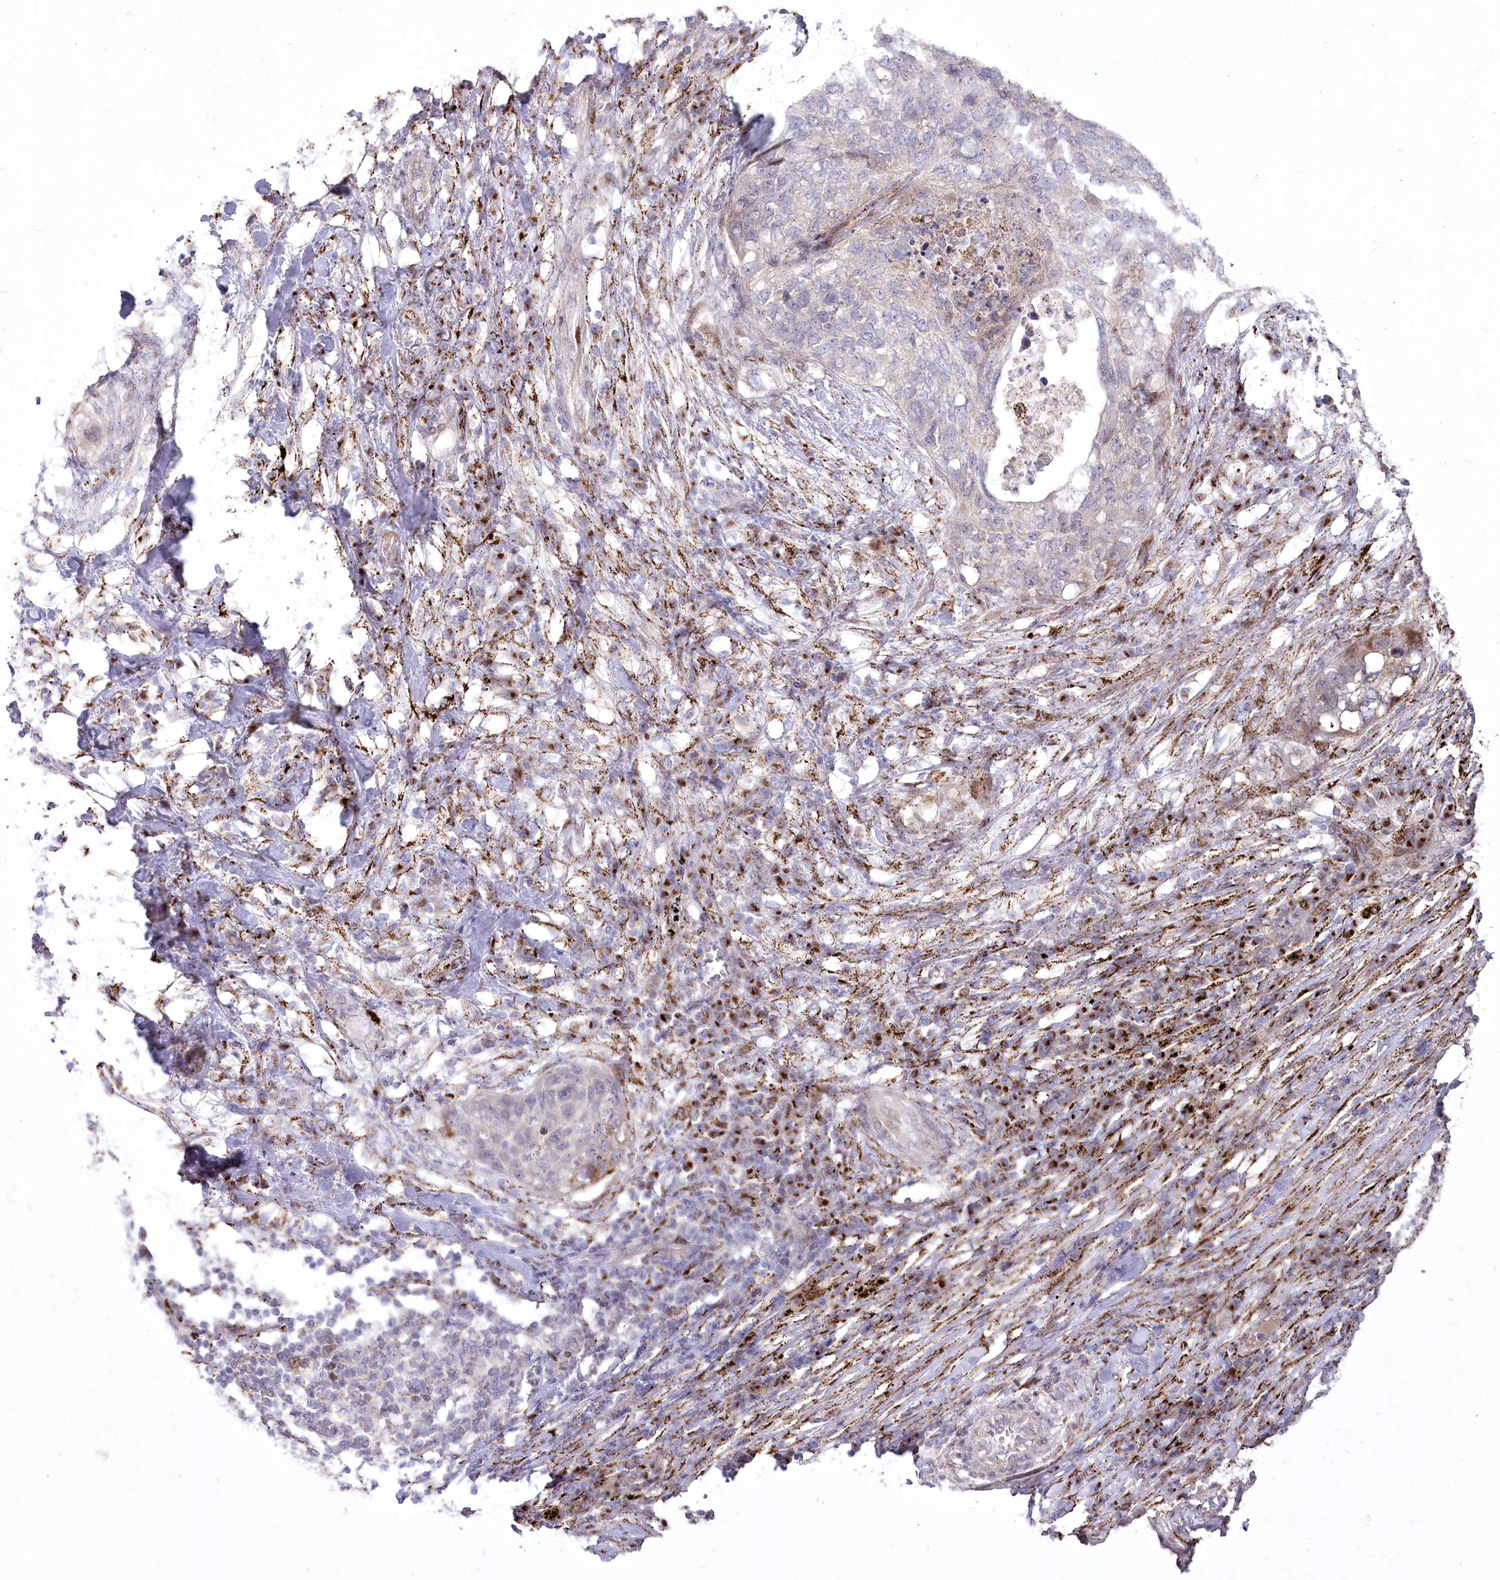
{"staining": {"intensity": "weak", "quantity": "<25%", "location": "nuclear"}, "tissue": "lung cancer", "cell_type": "Tumor cells", "image_type": "cancer", "snomed": [{"axis": "morphology", "description": "Squamous cell carcinoma, NOS"}, {"axis": "topography", "description": "Lung"}], "caption": "Immunohistochemical staining of squamous cell carcinoma (lung) shows no significant expression in tumor cells.", "gene": "CEP164", "patient": {"sex": "female", "age": 63}}